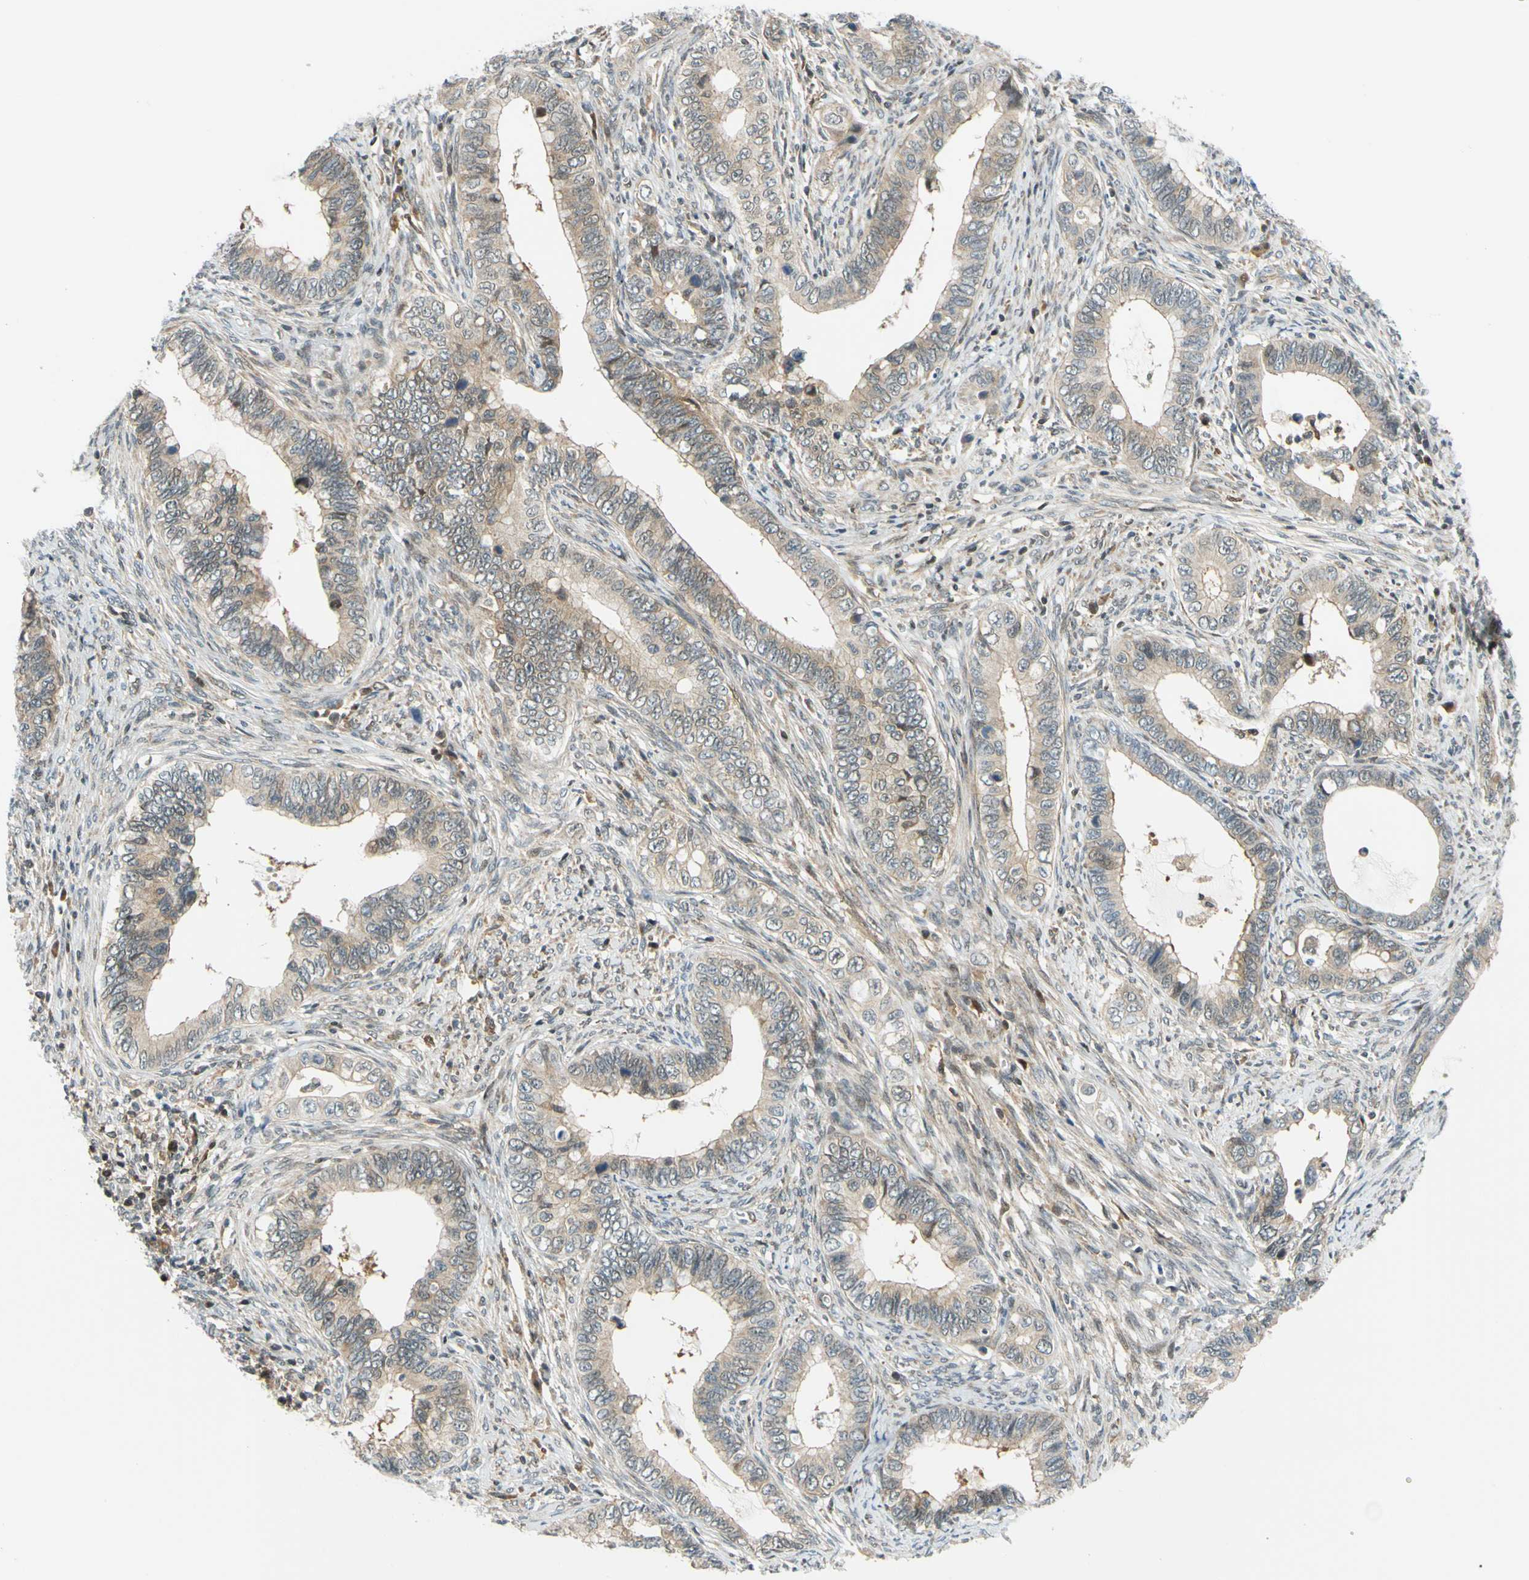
{"staining": {"intensity": "weak", "quantity": "25%-75%", "location": "cytoplasmic/membranous"}, "tissue": "cervical cancer", "cell_type": "Tumor cells", "image_type": "cancer", "snomed": [{"axis": "morphology", "description": "Adenocarcinoma, NOS"}, {"axis": "topography", "description": "Cervix"}], "caption": "DAB immunohistochemical staining of adenocarcinoma (cervical) reveals weak cytoplasmic/membranous protein positivity in about 25%-75% of tumor cells.", "gene": "MAPK9", "patient": {"sex": "female", "age": 44}}